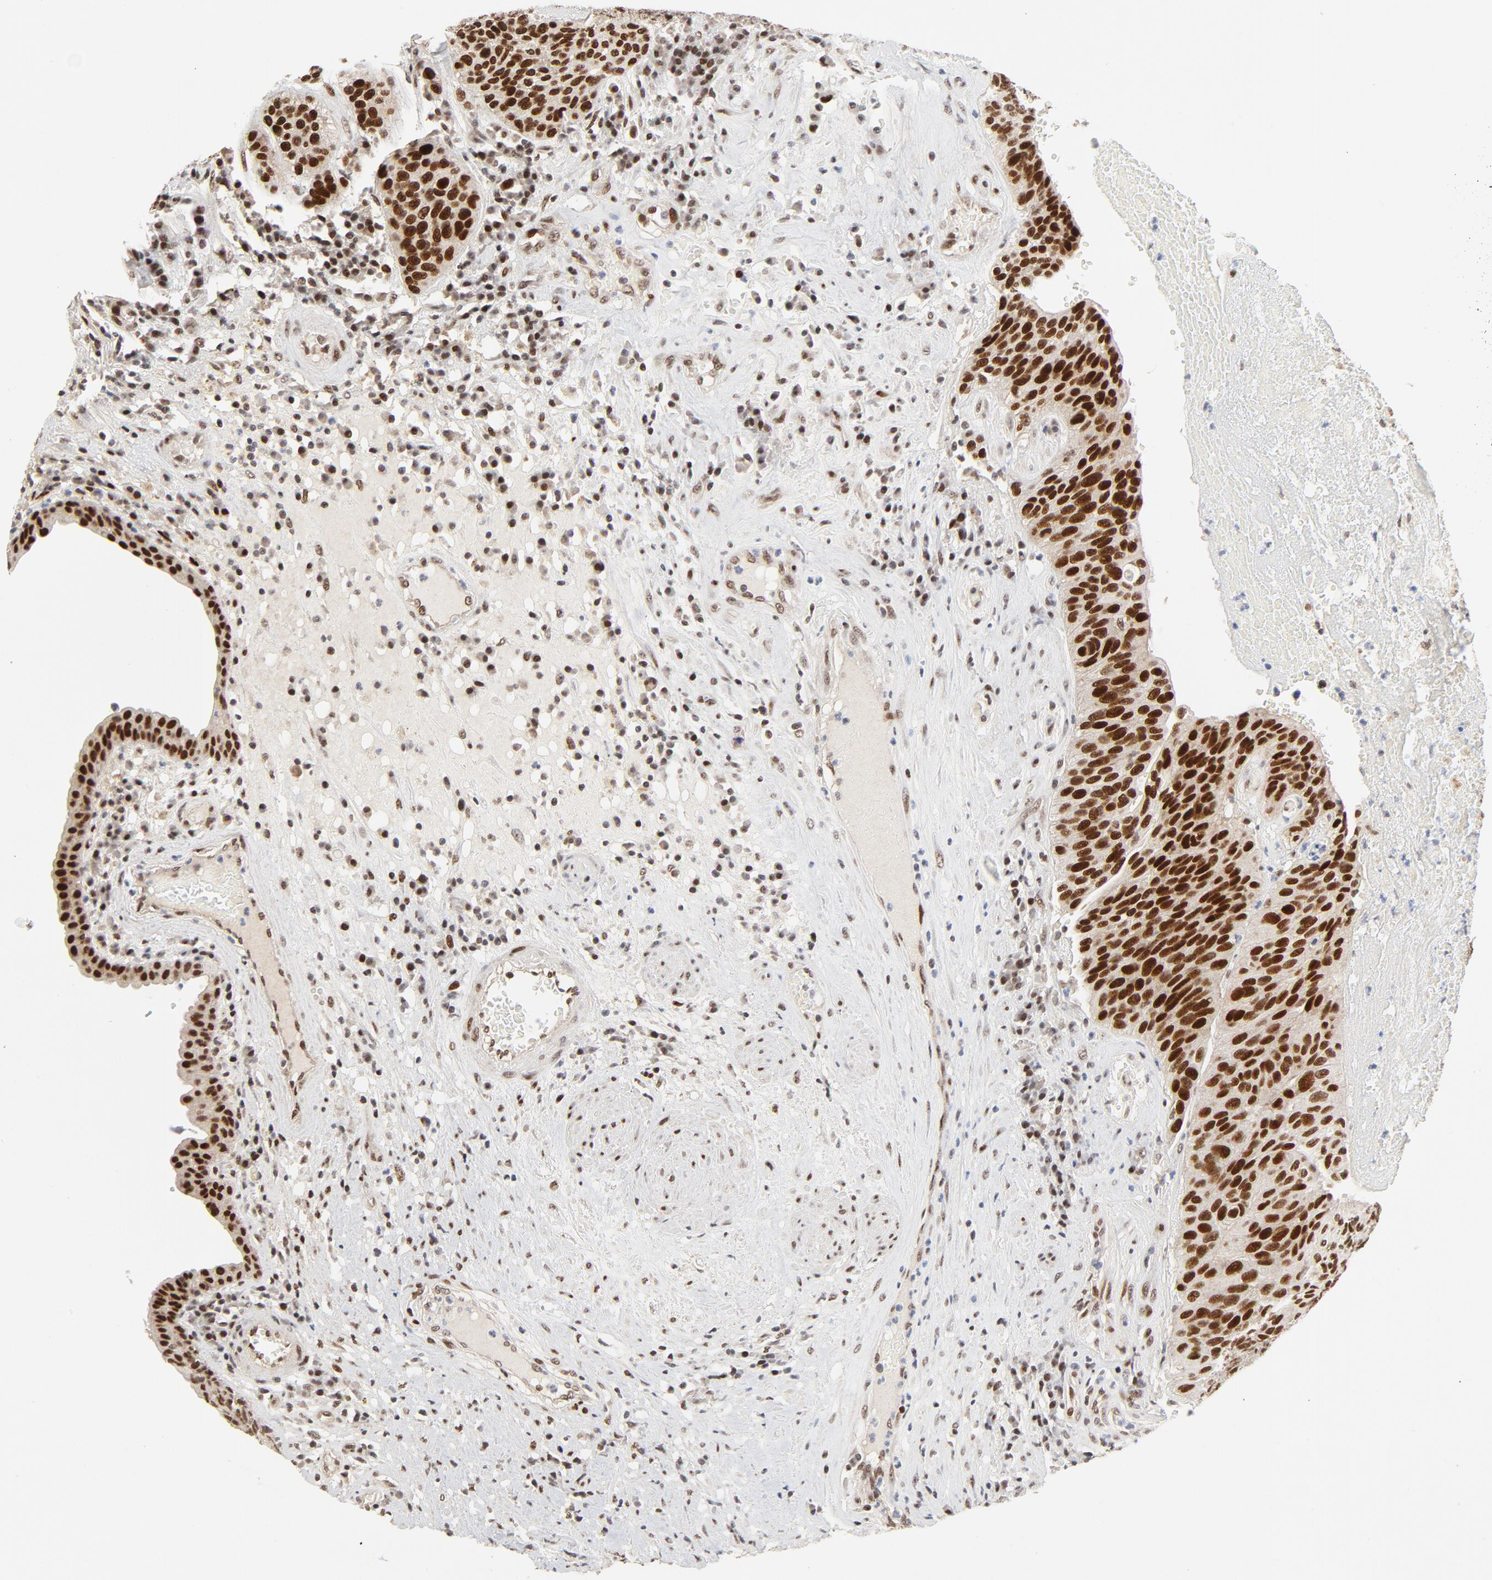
{"staining": {"intensity": "strong", "quantity": ">75%", "location": "nuclear"}, "tissue": "urothelial cancer", "cell_type": "Tumor cells", "image_type": "cancer", "snomed": [{"axis": "morphology", "description": "Urothelial carcinoma, High grade"}, {"axis": "topography", "description": "Urinary bladder"}], "caption": "Strong nuclear staining is present in about >75% of tumor cells in urothelial cancer. (DAB = brown stain, brightfield microscopy at high magnification).", "gene": "GTF2I", "patient": {"sex": "male", "age": 66}}